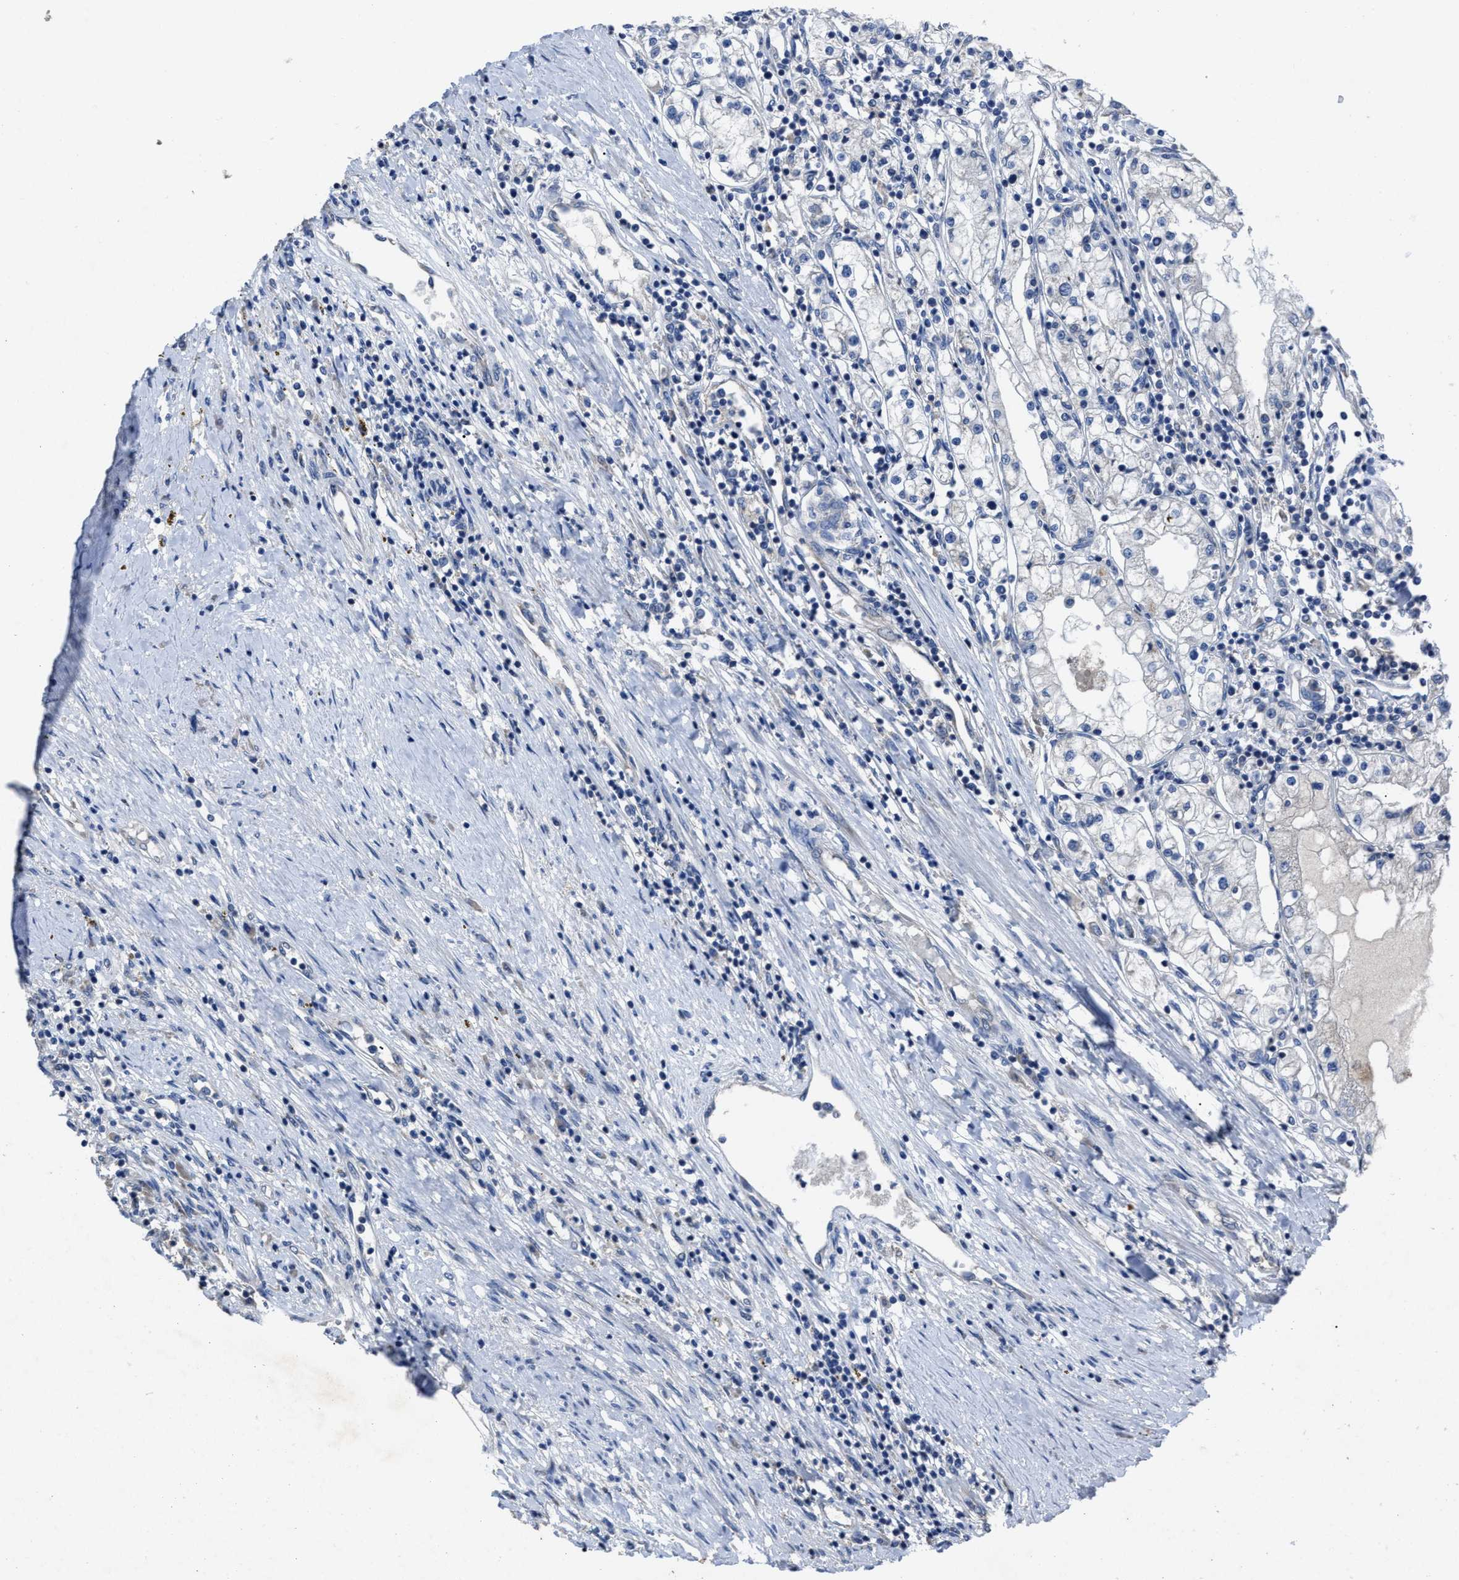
{"staining": {"intensity": "negative", "quantity": "none", "location": "none"}, "tissue": "renal cancer", "cell_type": "Tumor cells", "image_type": "cancer", "snomed": [{"axis": "morphology", "description": "Adenocarcinoma, NOS"}, {"axis": "topography", "description": "Kidney"}], "caption": "Tumor cells show no significant protein positivity in adenocarcinoma (renal). The staining was performed using DAB to visualize the protein expression in brown, while the nuclei were stained in blue with hematoxylin (Magnification: 20x).", "gene": "UPF1", "patient": {"sex": "male", "age": 68}}